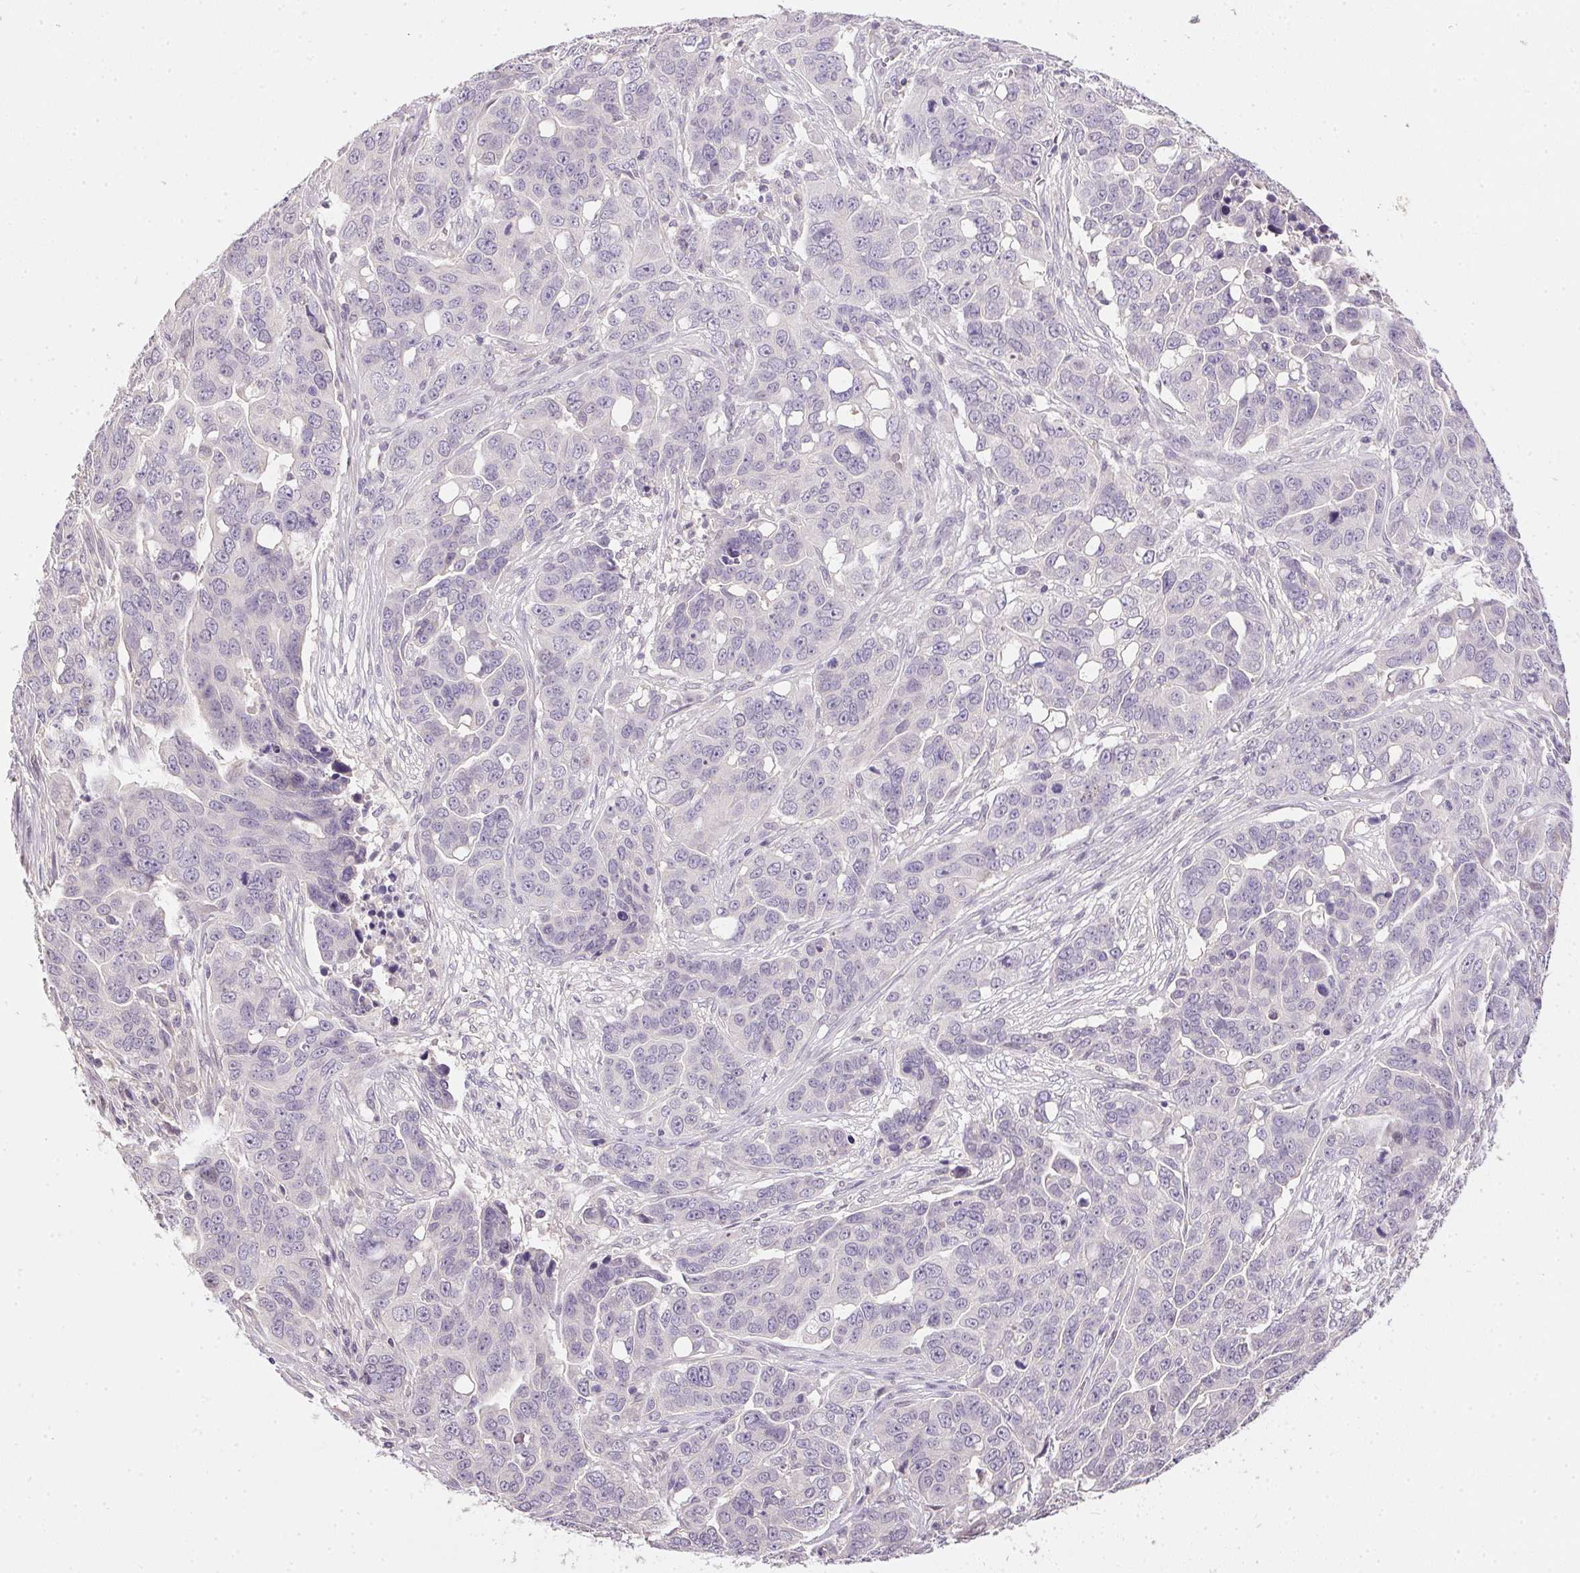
{"staining": {"intensity": "negative", "quantity": "none", "location": "none"}, "tissue": "ovarian cancer", "cell_type": "Tumor cells", "image_type": "cancer", "snomed": [{"axis": "morphology", "description": "Carcinoma, endometroid"}, {"axis": "topography", "description": "Ovary"}], "caption": "Tumor cells are negative for protein expression in human ovarian endometroid carcinoma.", "gene": "ALDH8A1", "patient": {"sex": "female", "age": 78}}